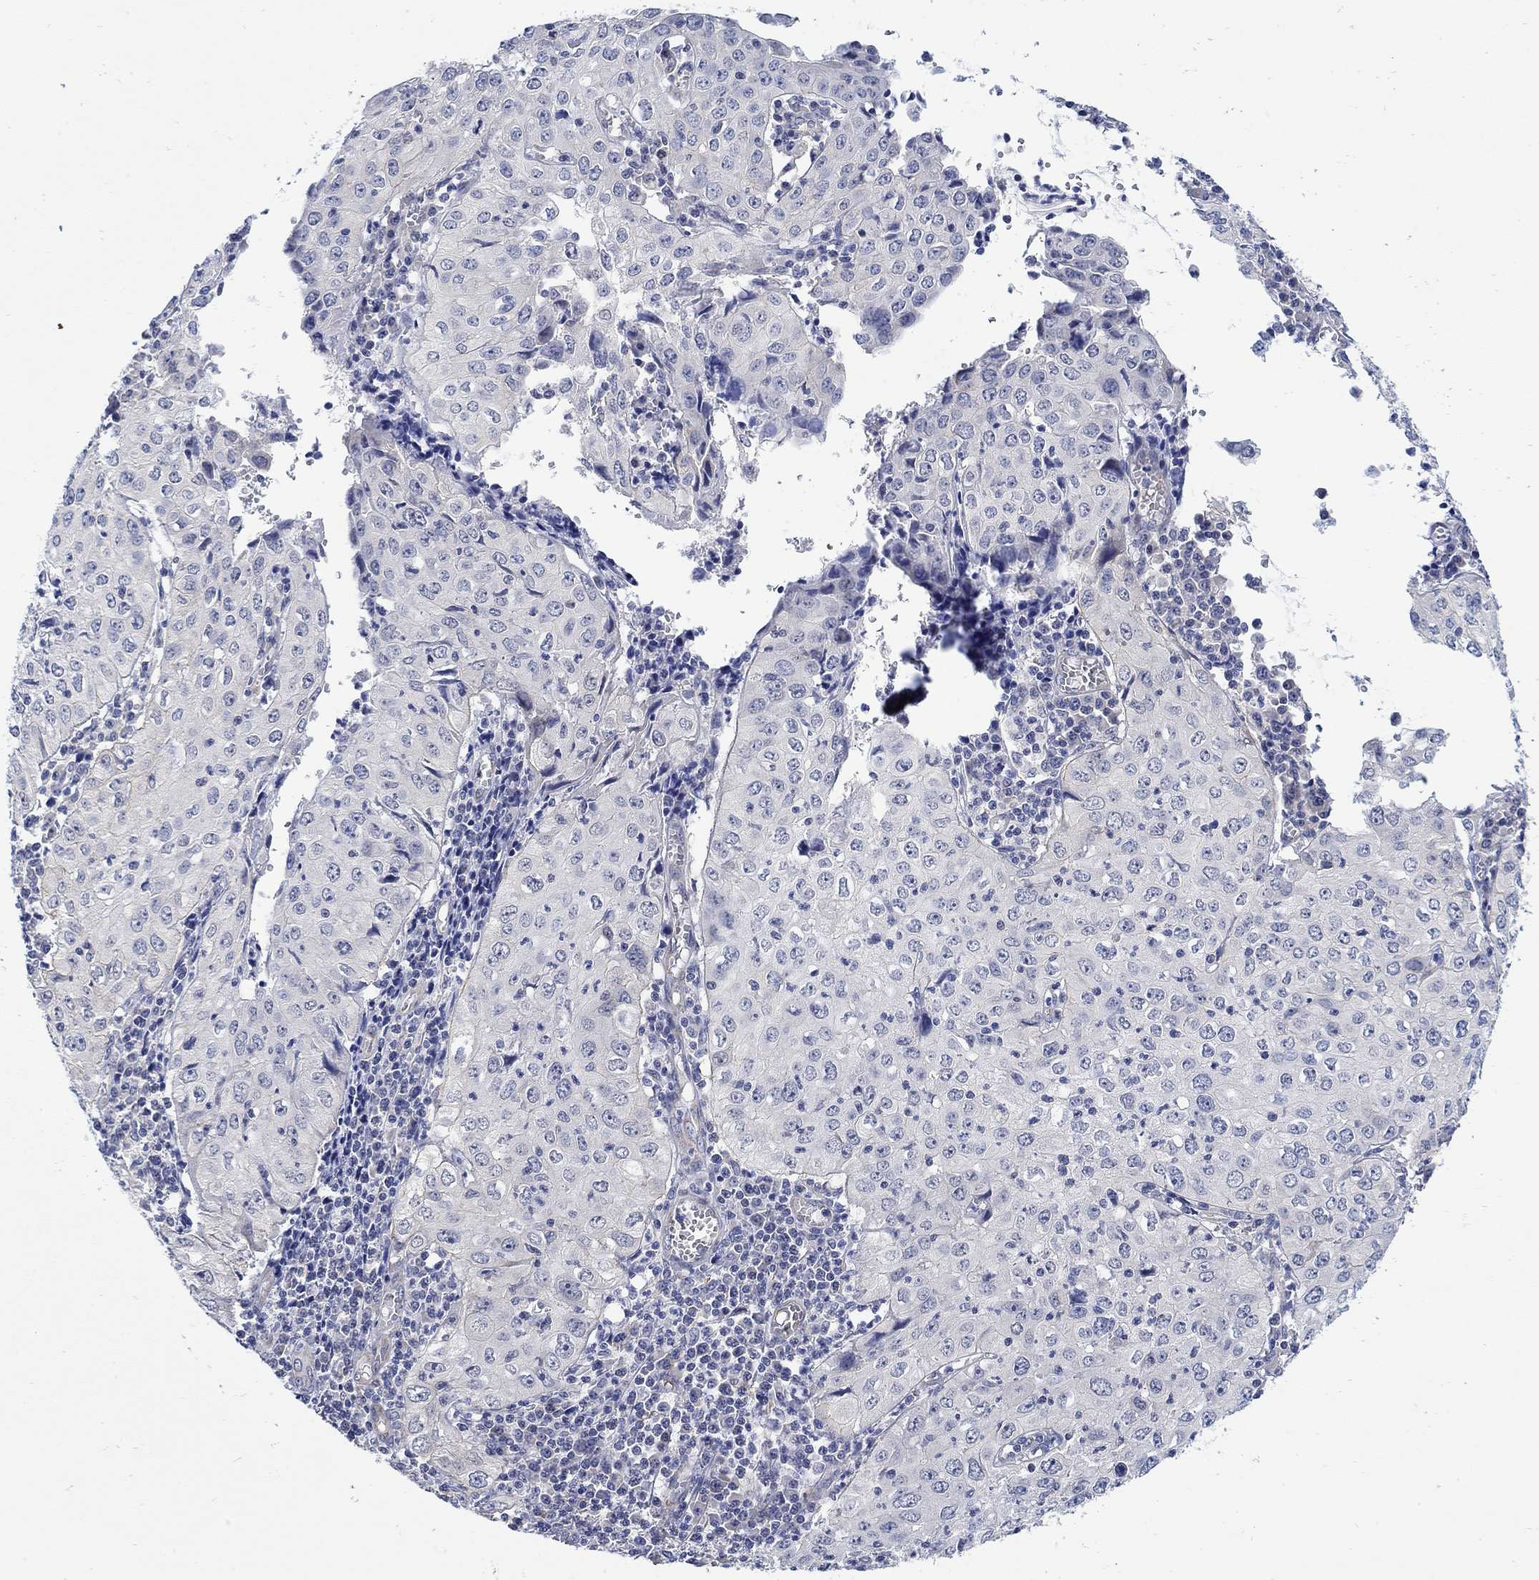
{"staining": {"intensity": "weak", "quantity": "<25%", "location": "cytoplasmic/membranous"}, "tissue": "cervical cancer", "cell_type": "Tumor cells", "image_type": "cancer", "snomed": [{"axis": "morphology", "description": "Squamous cell carcinoma, NOS"}, {"axis": "topography", "description": "Cervix"}], "caption": "DAB (3,3'-diaminobenzidine) immunohistochemical staining of cervical squamous cell carcinoma demonstrates no significant staining in tumor cells. The staining is performed using DAB brown chromogen with nuclei counter-stained in using hematoxylin.", "gene": "SCN7A", "patient": {"sex": "female", "age": 24}}